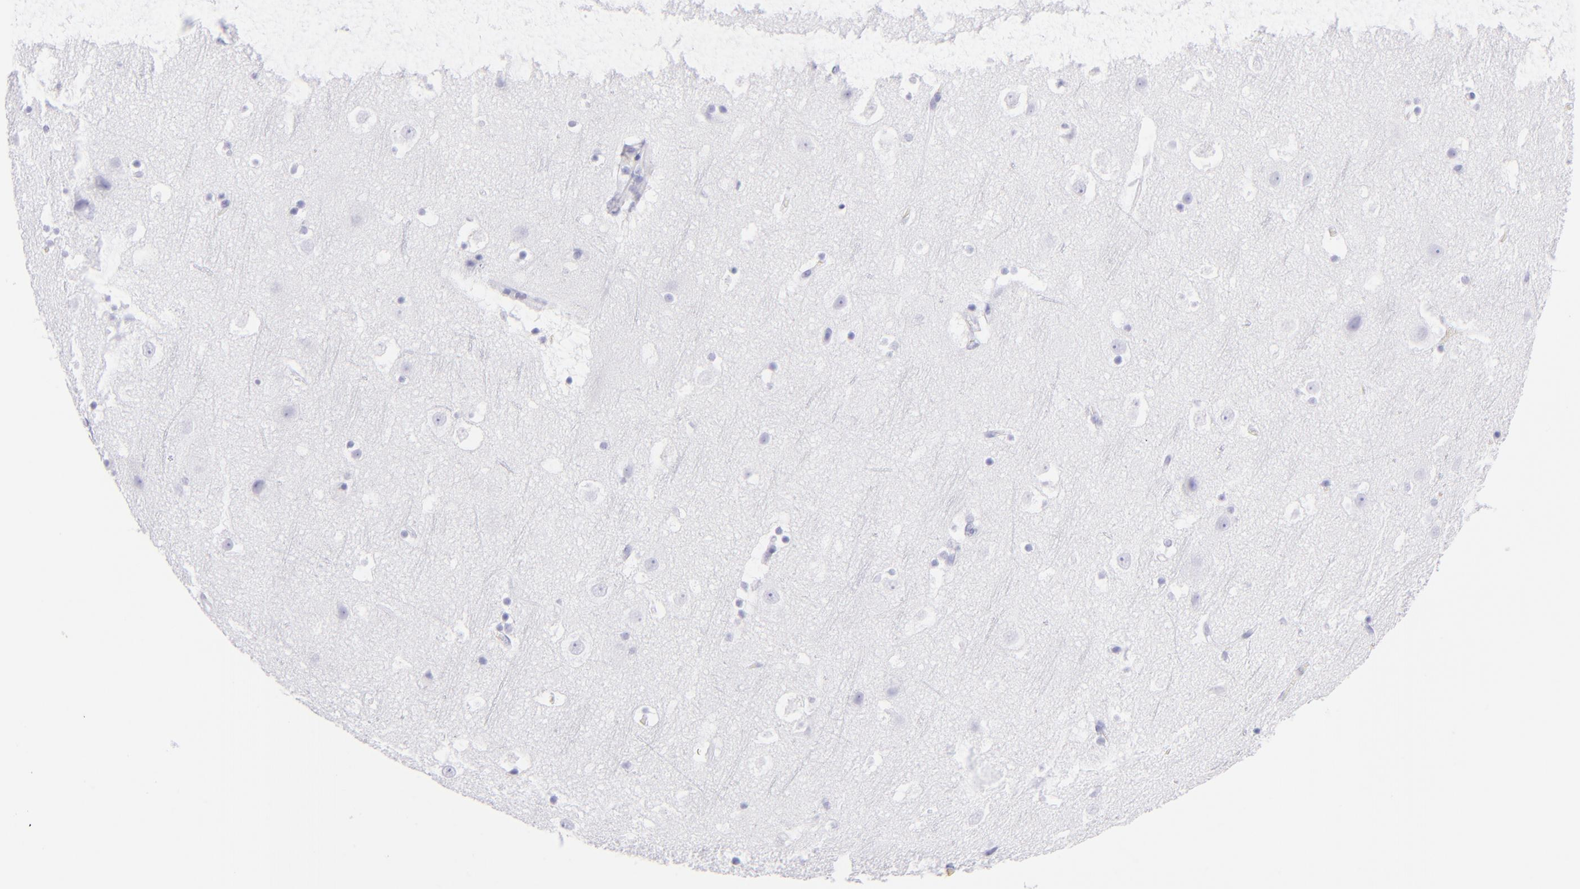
{"staining": {"intensity": "negative", "quantity": "none", "location": "none"}, "tissue": "cerebral cortex", "cell_type": "Endothelial cells", "image_type": "normal", "snomed": [{"axis": "morphology", "description": "Normal tissue, NOS"}, {"axis": "topography", "description": "Cerebral cortex"}], "caption": "Benign cerebral cortex was stained to show a protein in brown. There is no significant expression in endothelial cells. (Immunohistochemistry (ihc), brightfield microscopy, high magnification).", "gene": "CD72", "patient": {"sex": "male", "age": 45}}